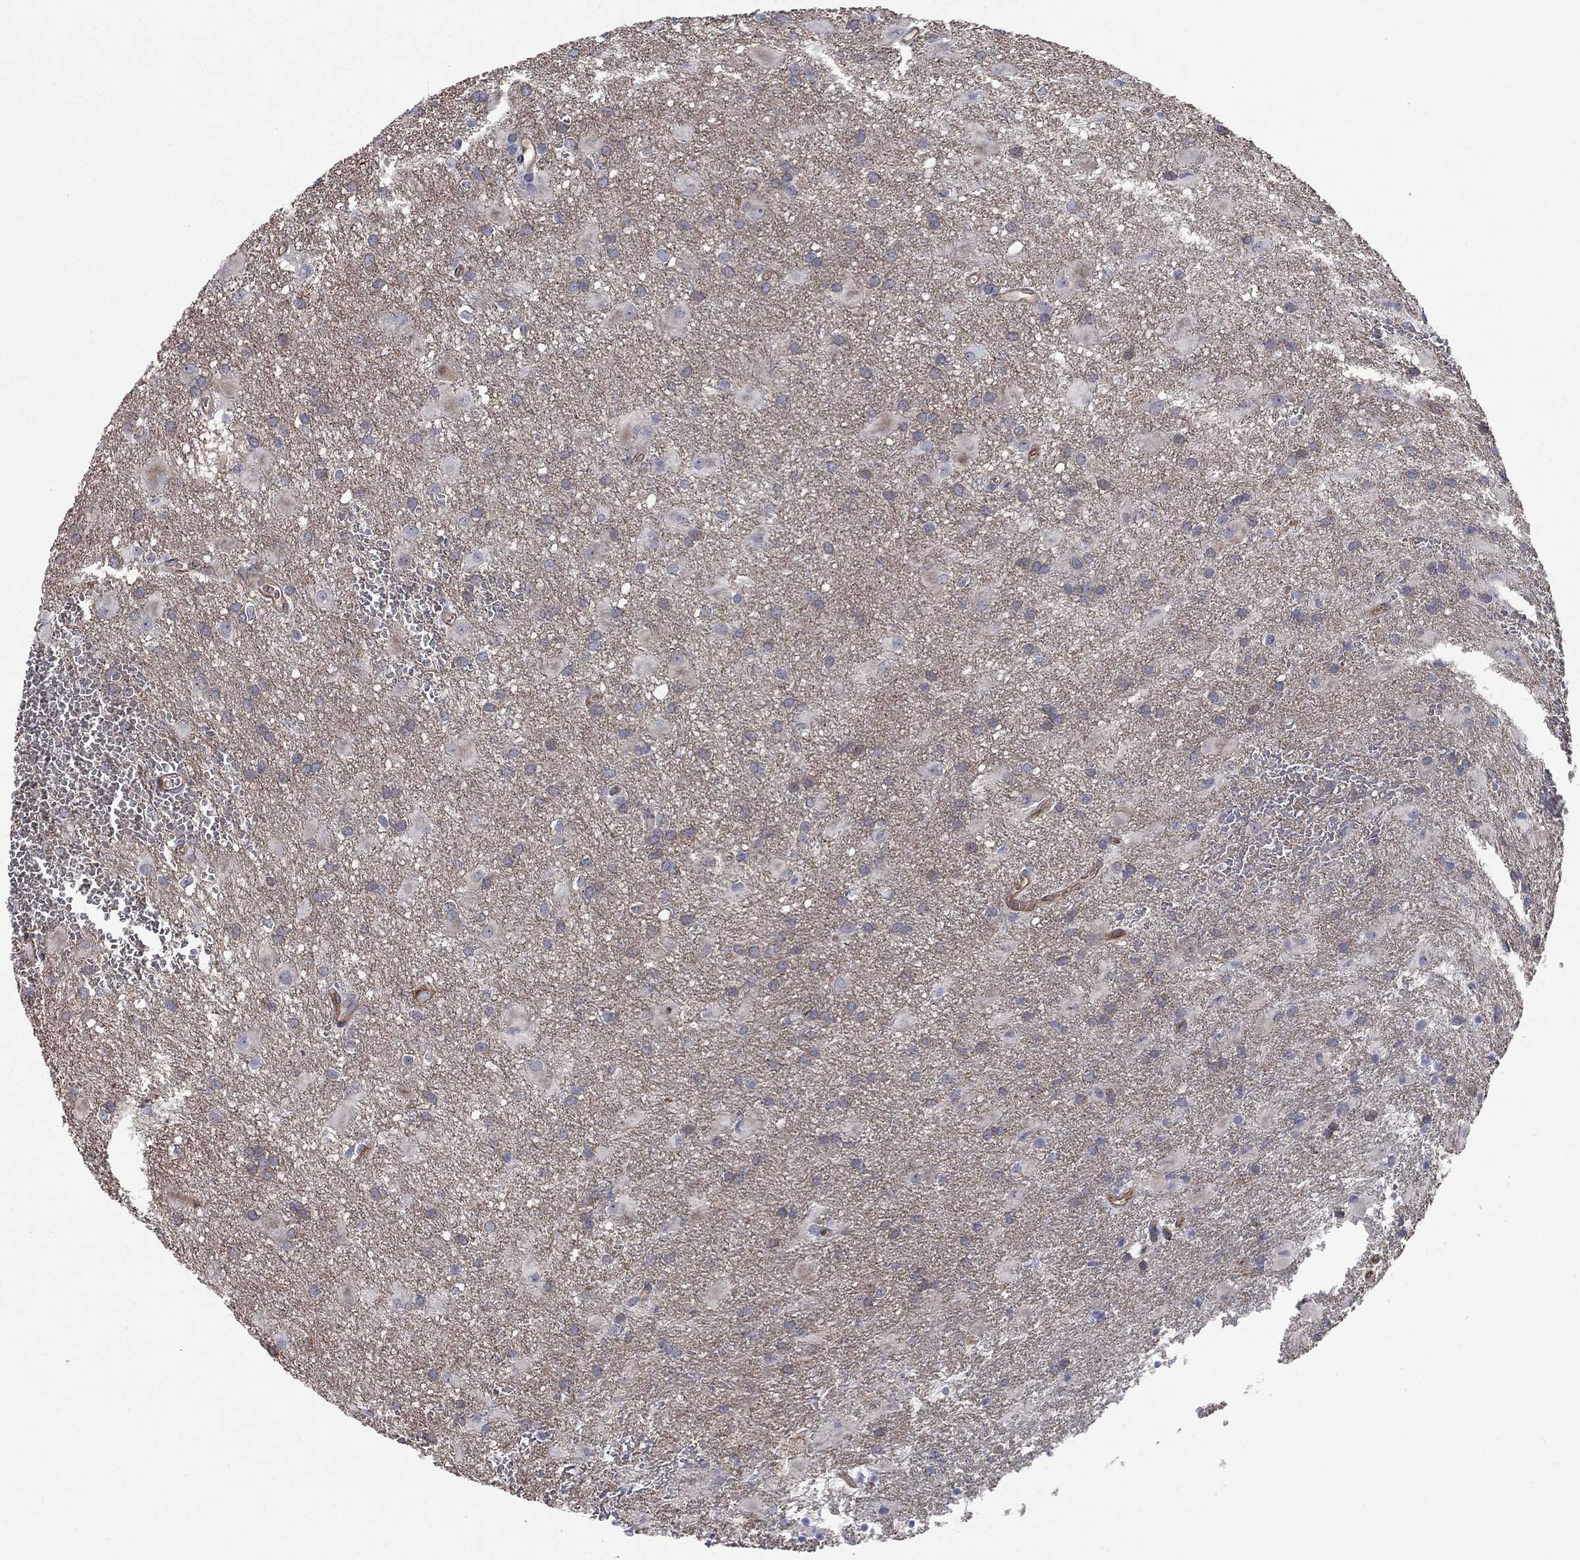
{"staining": {"intensity": "negative", "quantity": "none", "location": "none"}, "tissue": "glioma", "cell_type": "Tumor cells", "image_type": "cancer", "snomed": [{"axis": "morphology", "description": "Glioma, malignant, Low grade"}, {"axis": "topography", "description": "Brain"}], "caption": "DAB (3,3'-diaminobenzidine) immunohistochemical staining of glioma shows no significant positivity in tumor cells.", "gene": "SLC1A1", "patient": {"sex": "male", "age": 58}}